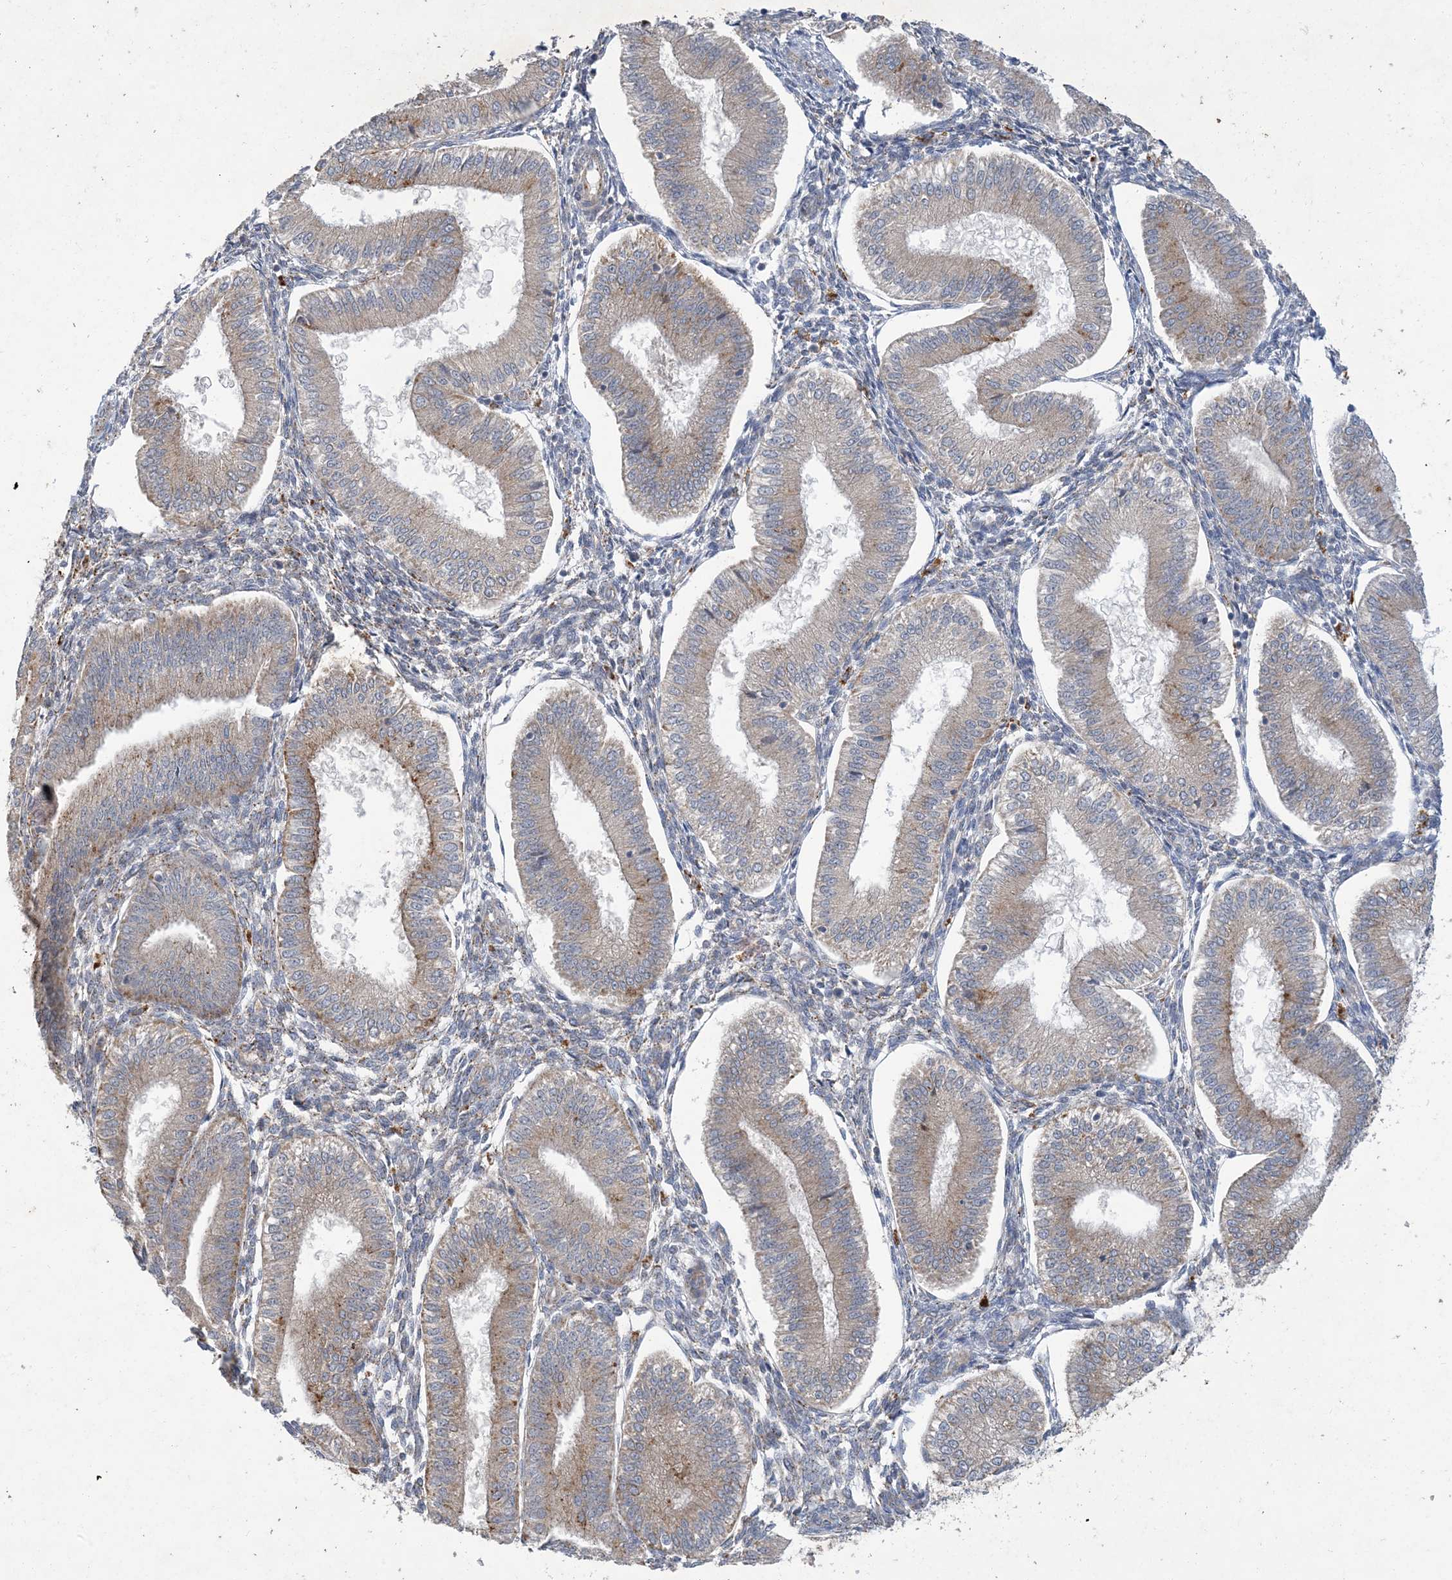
{"staining": {"intensity": "moderate", "quantity": "25%-75%", "location": "cytoplasmic/membranous"}, "tissue": "endometrium", "cell_type": "Cells in endometrial stroma", "image_type": "normal", "snomed": [{"axis": "morphology", "description": "Normal tissue, NOS"}, {"axis": "topography", "description": "Endometrium"}], "caption": "Endometrium stained for a protein (brown) displays moderate cytoplasmic/membranous positive expression in approximately 25%-75% of cells in endometrial stroma.", "gene": "MRPS18A", "patient": {"sex": "female", "age": 39}}